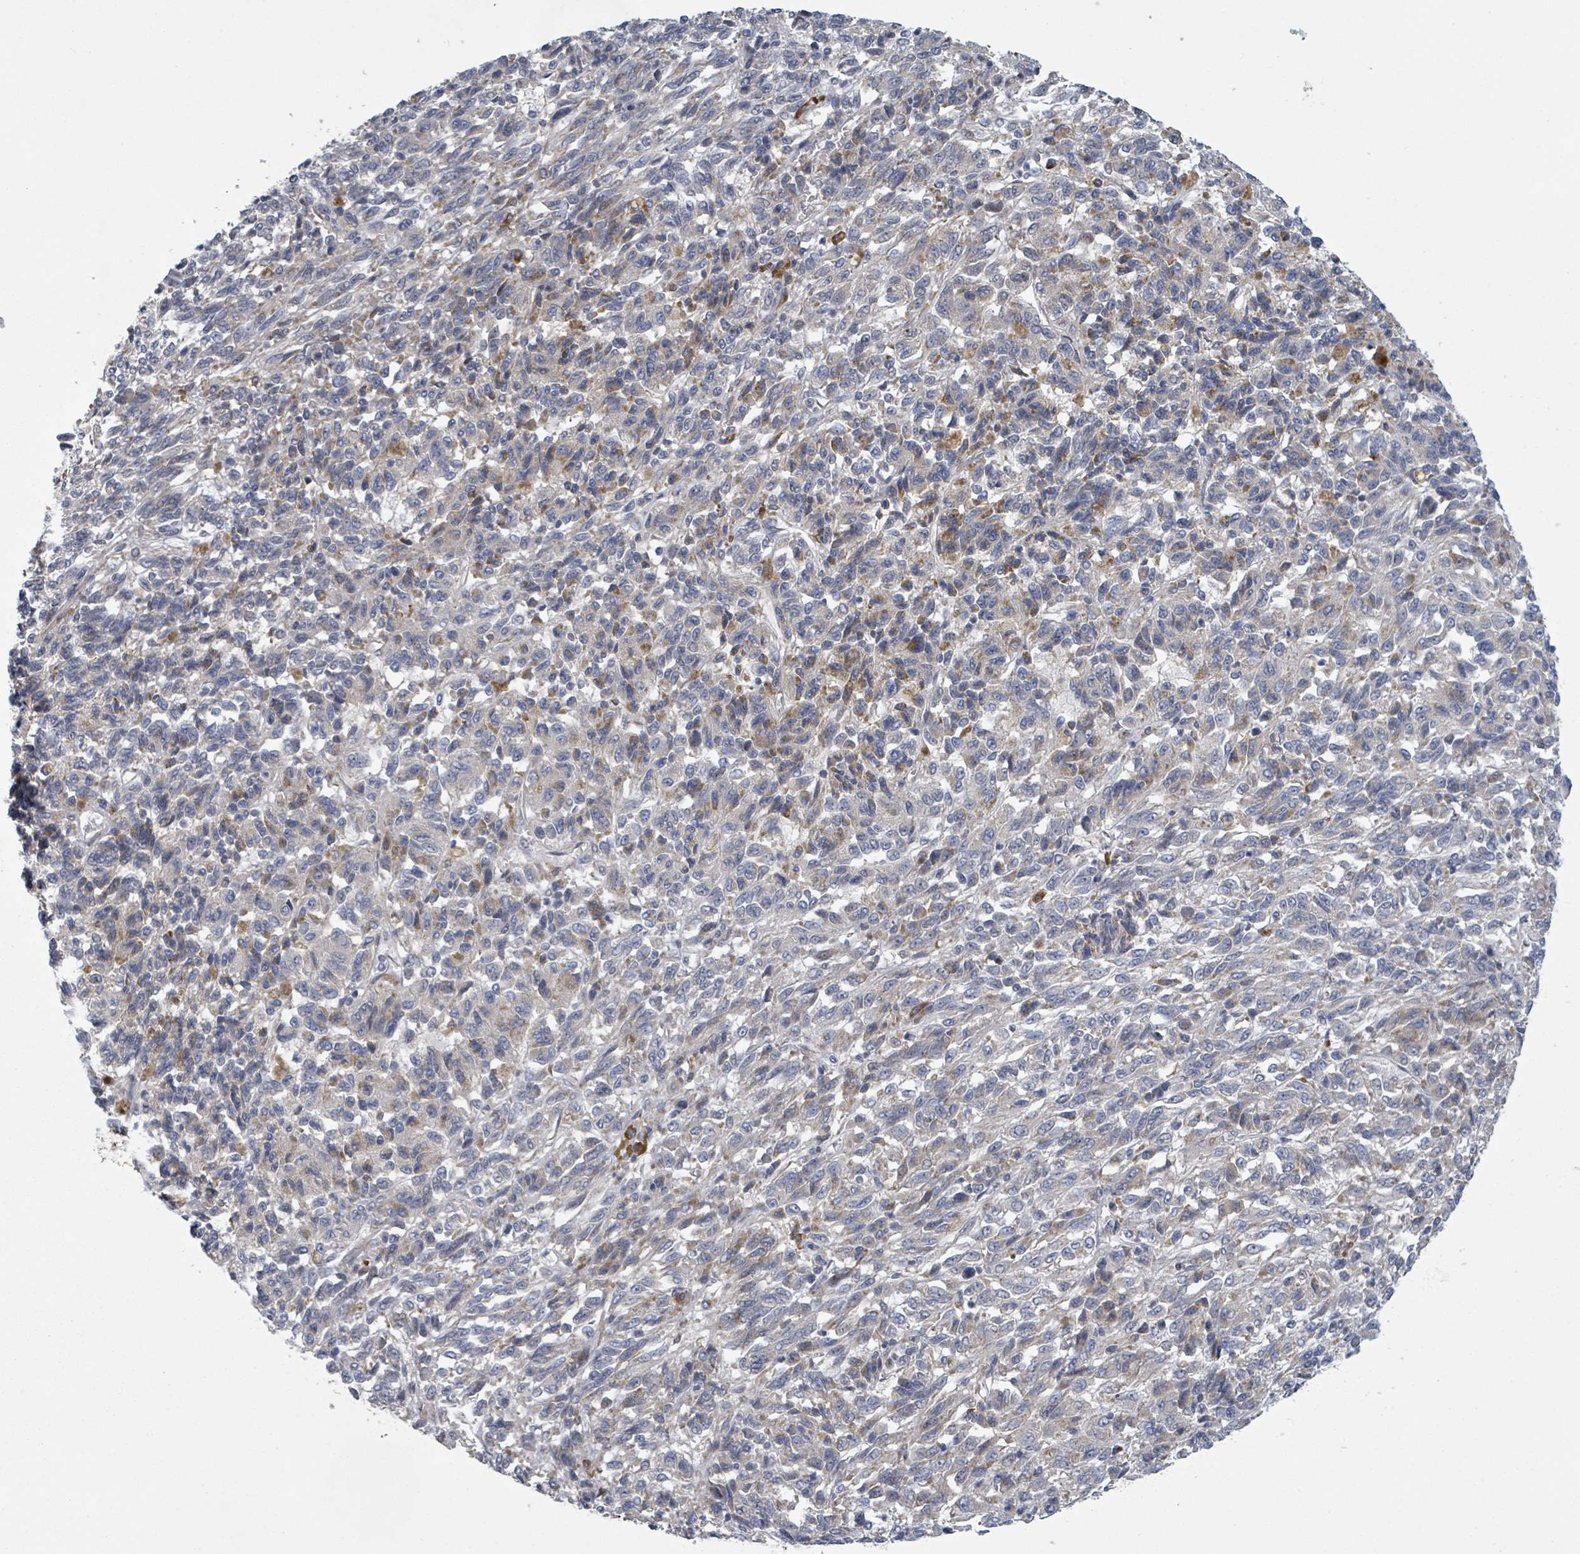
{"staining": {"intensity": "negative", "quantity": "none", "location": "none"}, "tissue": "melanoma", "cell_type": "Tumor cells", "image_type": "cancer", "snomed": [{"axis": "morphology", "description": "Malignant melanoma, Metastatic site"}, {"axis": "topography", "description": "Lung"}], "caption": "Histopathology image shows no protein positivity in tumor cells of malignant melanoma (metastatic site) tissue.", "gene": "ATP13A1", "patient": {"sex": "male", "age": 64}}